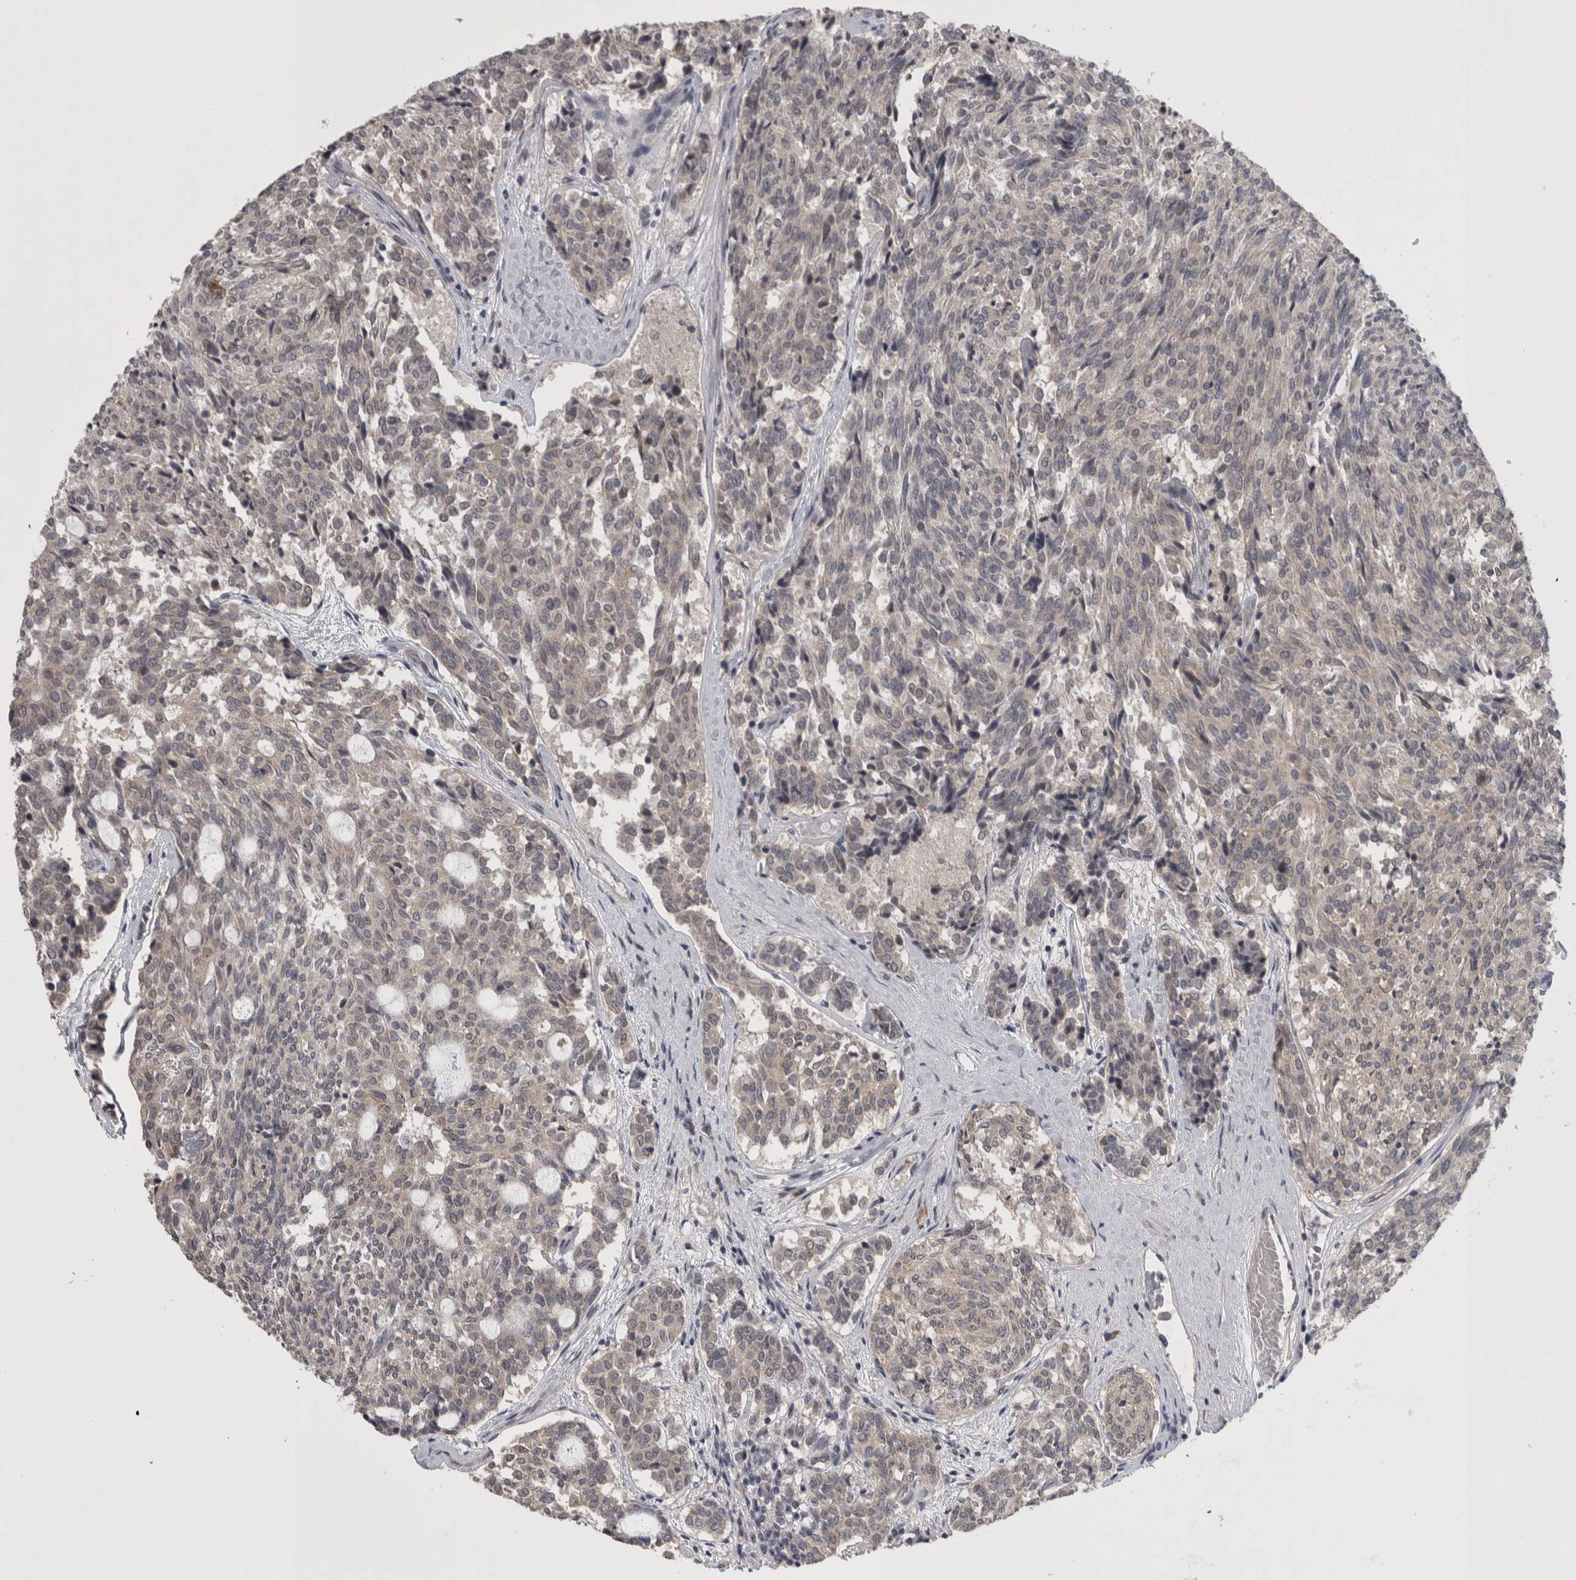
{"staining": {"intensity": "weak", "quantity": "<25%", "location": "cytoplasmic/membranous"}, "tissue": "carcinoid", "cell_type": "Tumor cells", "image_type": "cancer", "snomed": [{"axis": "morphology", "description": "Carcinoid, malignant, NOS"}, {"axis": "topography", "description": "Pancreas"}], "caption": "Immunohistochemical staining of human malignant carcinoid demonstrates no significant staining in tumor cells. (Brightfield microscopy of DAB IHC at high magnification).", "gene": "ZNF114", "patient": {"sex": "female", "age": 54}}